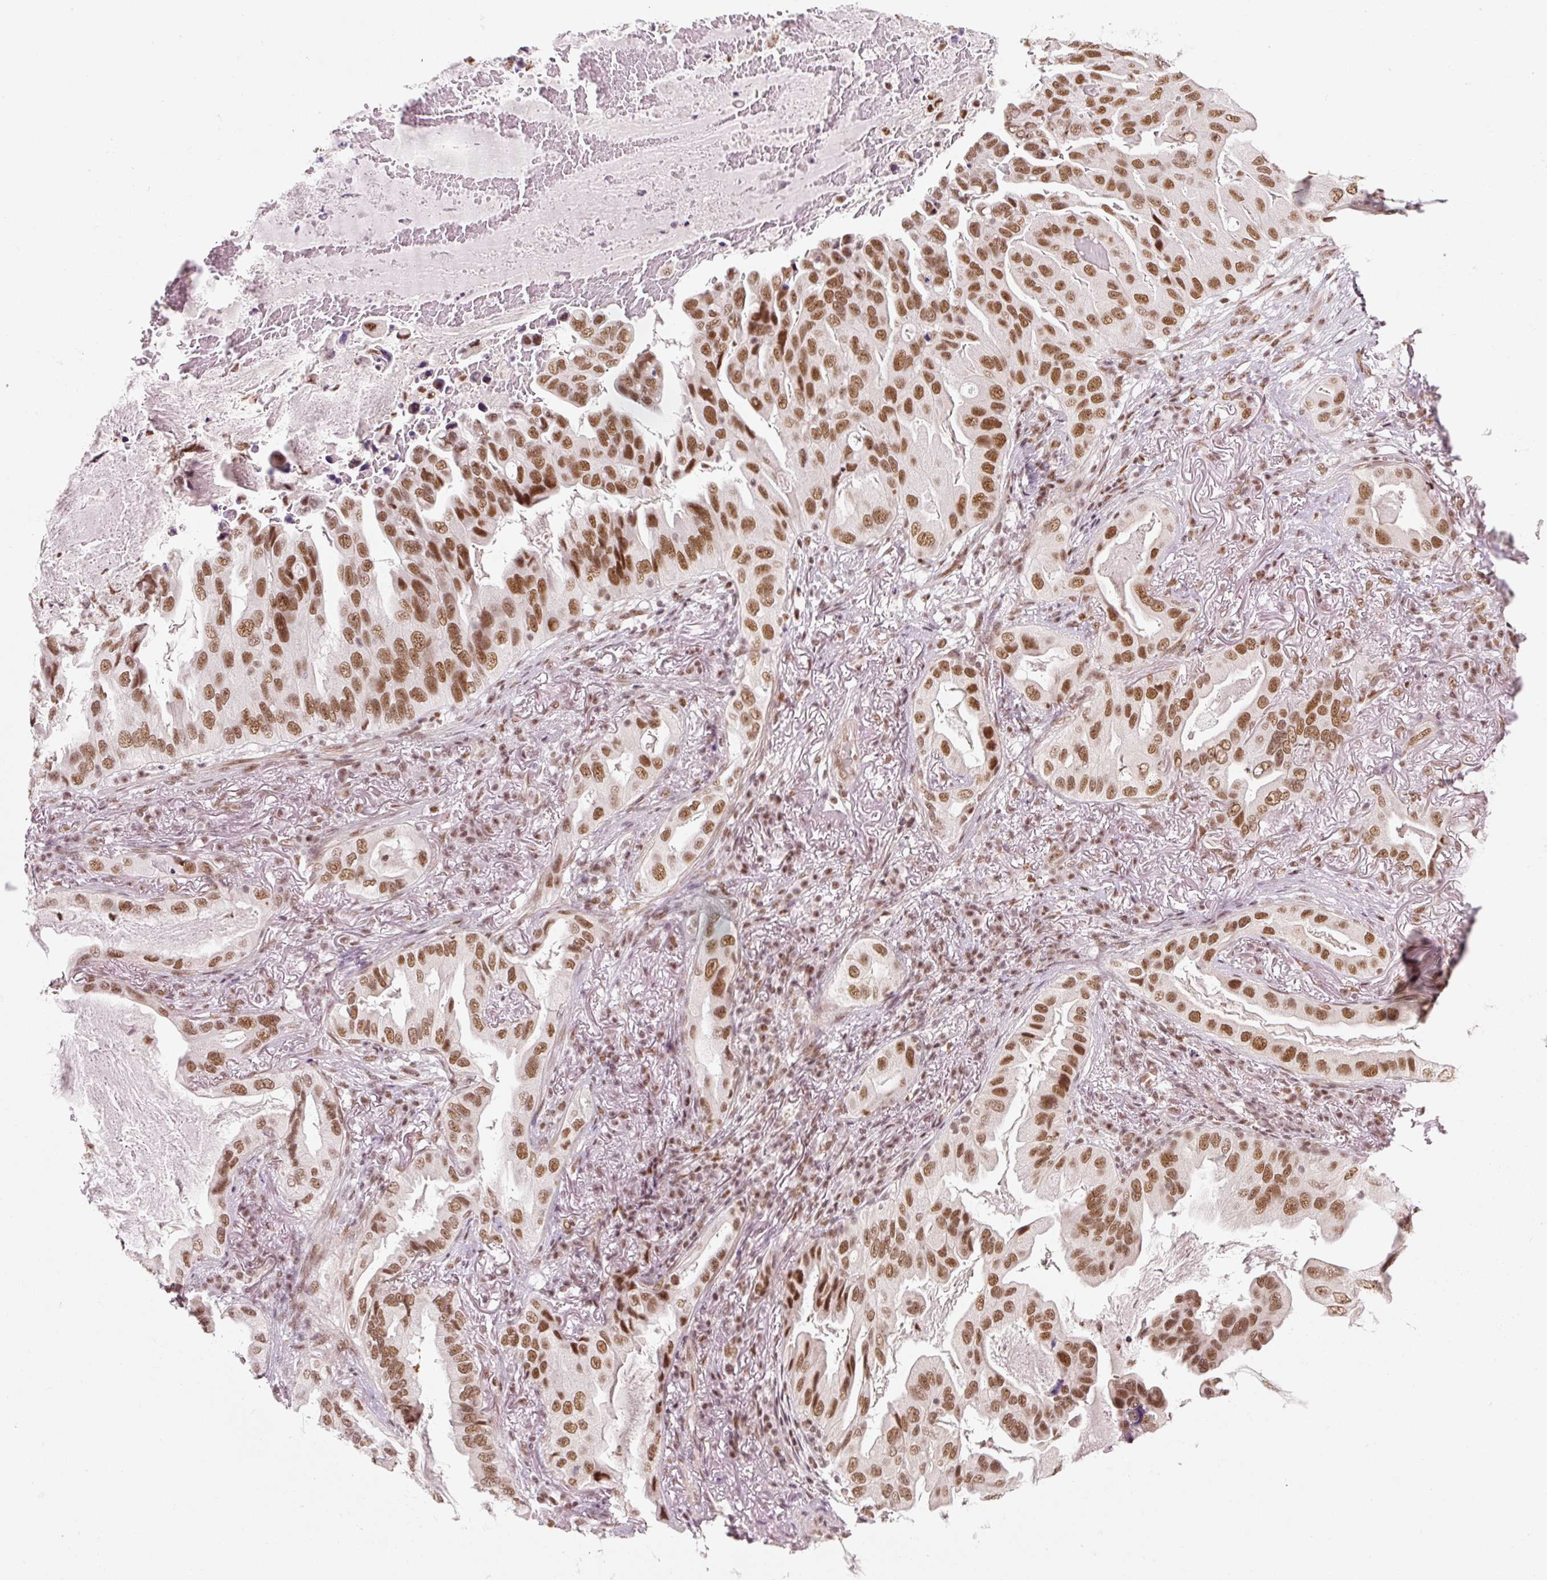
{"staining": {"intensity": "moderate", "quantity": ">75%", "location": "nuclear"}, "tissue": "lung cancer", "cell_type": "Tumor cells", "image_type": "cancer", "snomed": [{"axis": "morphology", "description": "Adenocarcinoma, NOS"}, {"axis": "topography", "description": "Lung"}], "caption": "IHC histopathology image of human adenocarcinoma (lung) stained for a protein (brown), which shows medium levels of moderate nuclear positivity in approximately >75% of tumor cells.", "gene": "U2AF2", "patient": {"sex": "female", "age": 69}}